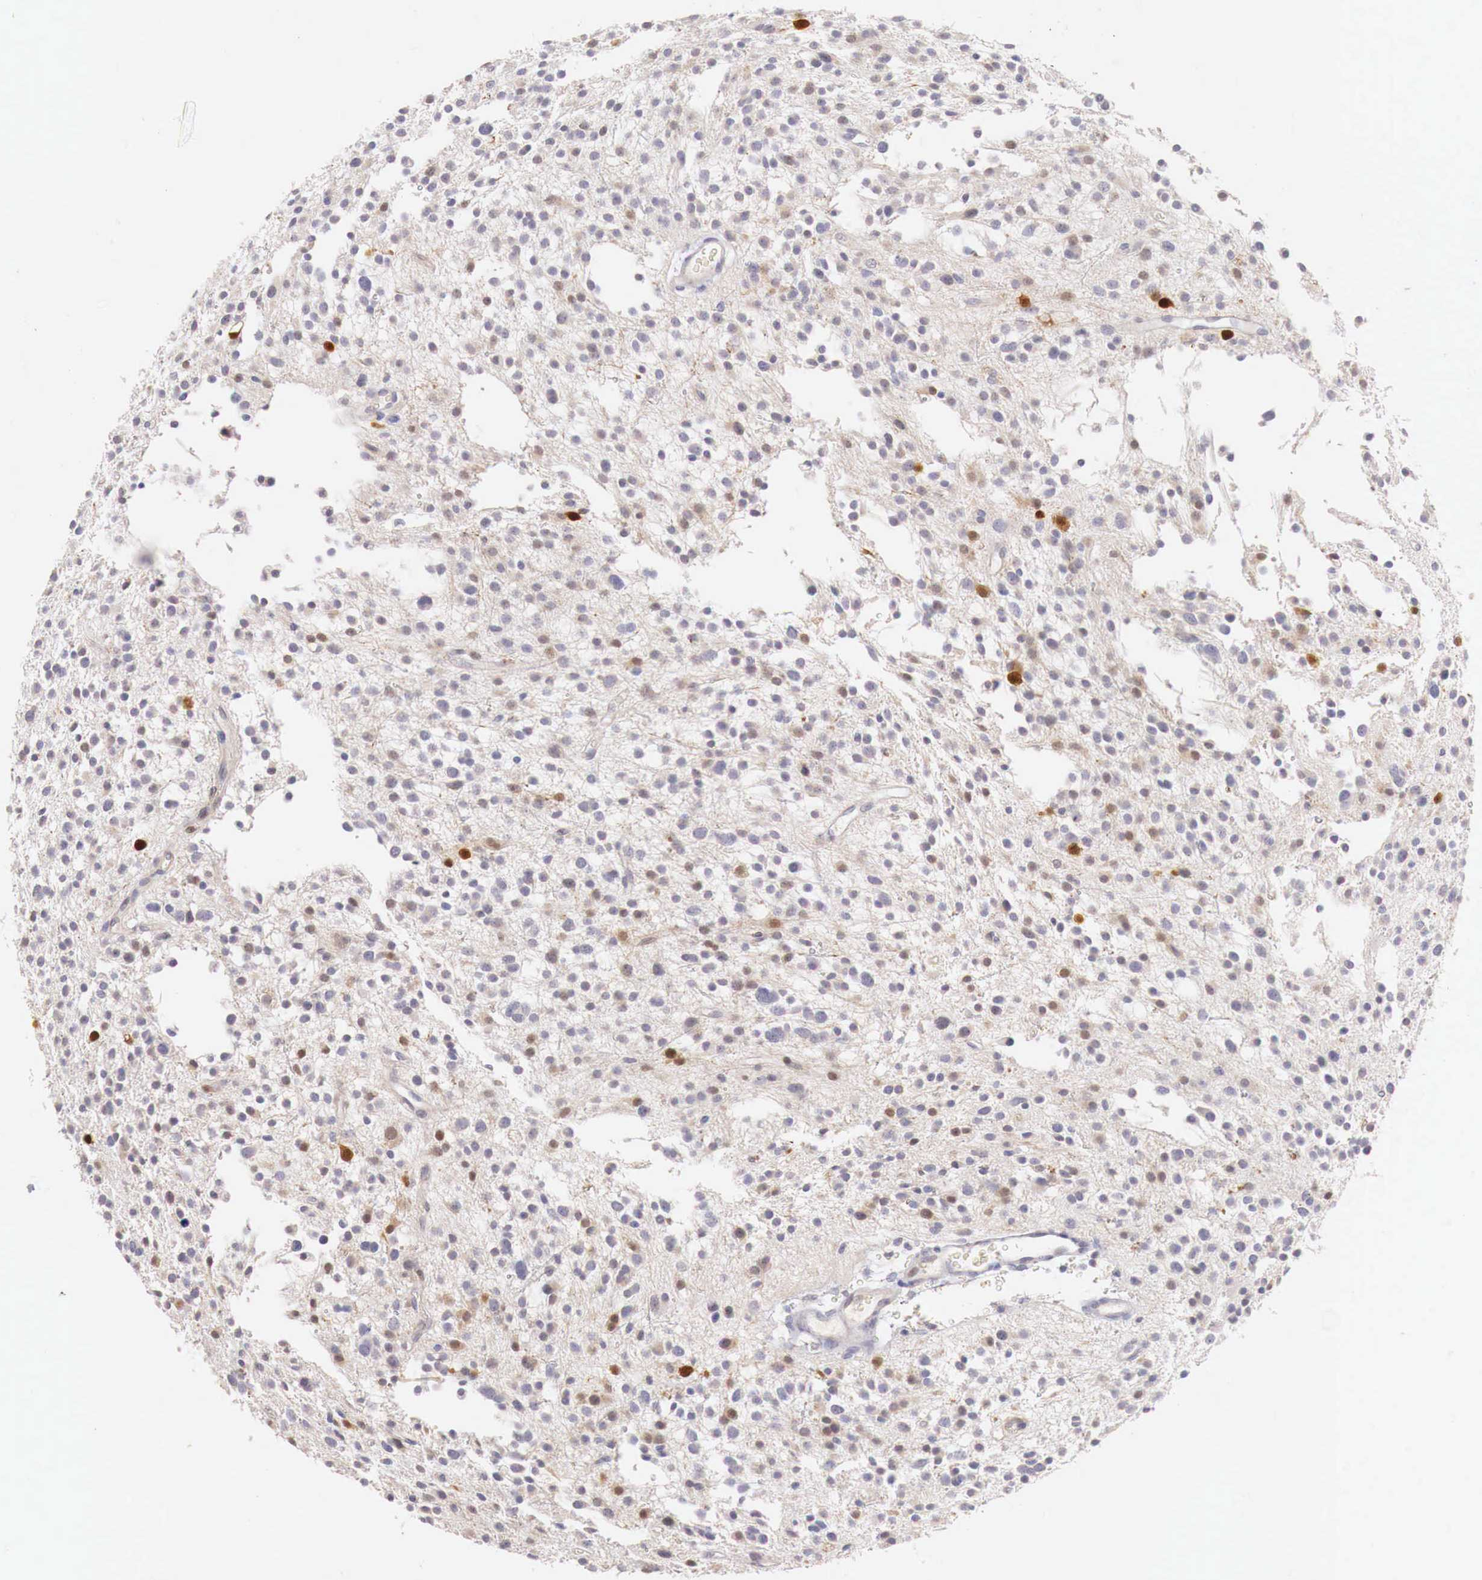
{"staining": {"intensity": "moderate", "quantity": "25%-75%", "location": "cytoplasmic/membranous,nuclear"}, "tissue": "glioma", "cell_type": "Tumor cells", "image_type": "cancer", "snomed": [{"axis": "morphology", "description": "Glioma, malignant, Low grade"}, {"axis": "topography", "description": "Brain"}], "caption": "Protein expression by IHC reveals moderate cytoplasmic/membranous and nuclear expression in approximately 25%-75% of tumor cells in glioma.", "gene": "ITIH6", "patient": {"sex": "female", "age": 36}}